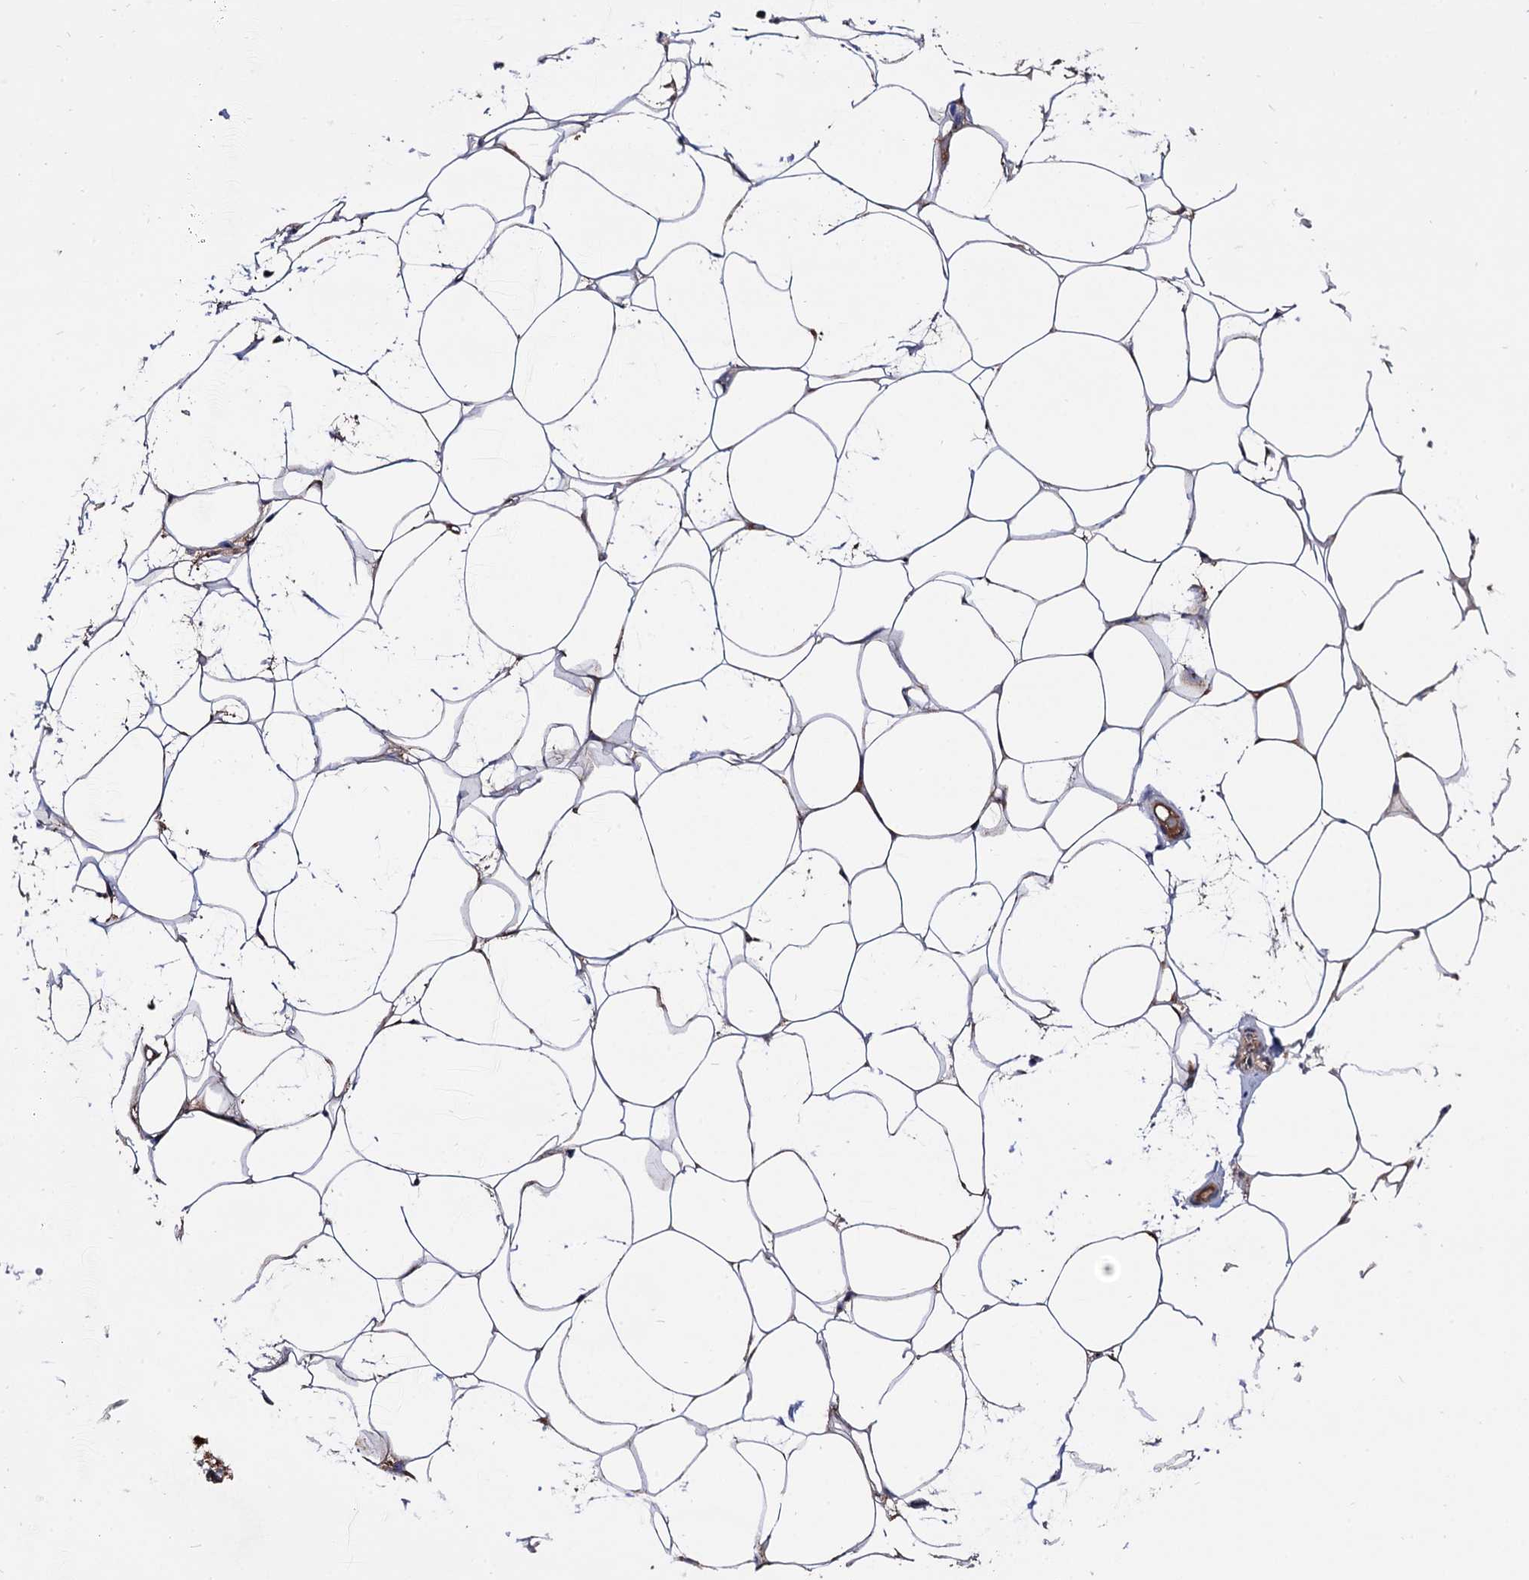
{"staining": {"intensity": "weak", "quantity": "25%-75%", "location": "cytoplasmic/membranous"}, "tissue": "adipose tissue", "cell_type": "Adipocytes", "image_type": "normal", "snomed": [{"axis": "morphology", "description": "Normal tissue, NOS"}, {"axis": "topography", "description": "Breast"}], "caption": "Protein staining of benign adipose tissue reveals weak cytoplasmic/membranous positivity in approximately 25%-75% of adipocytes.", "gene": "IQCH", "patient": {"sex": "female", "age": 26}}